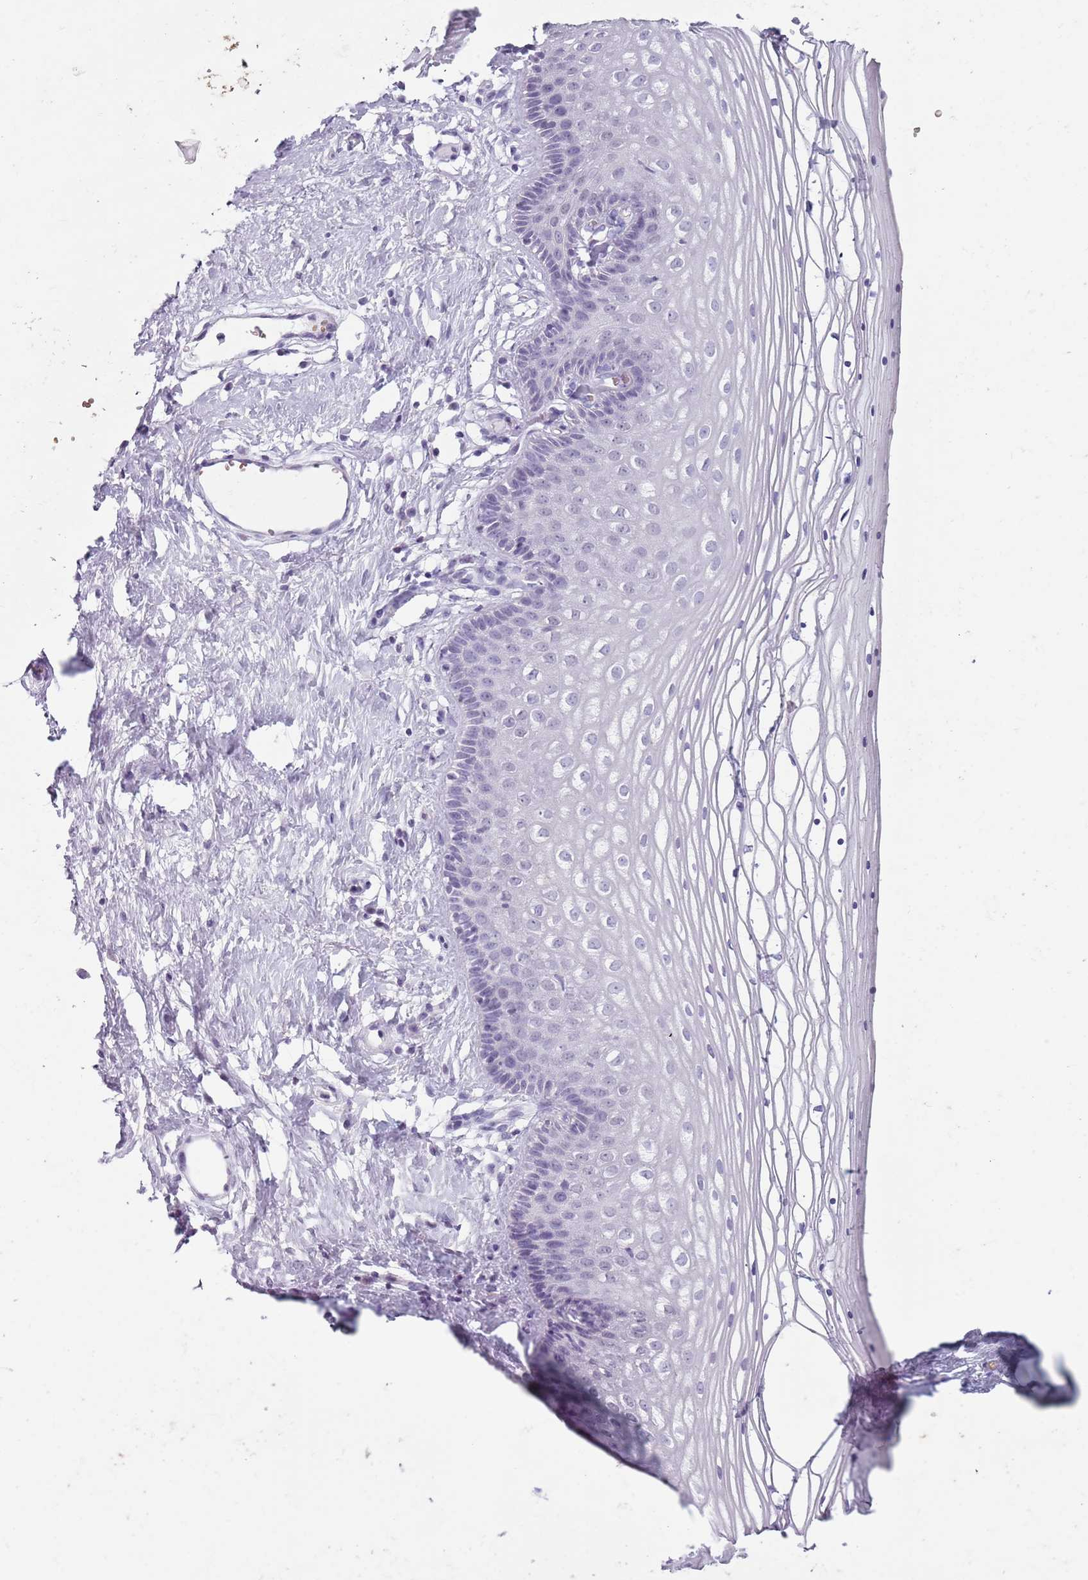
{"staining": {"intensity": "negative", "quantity": "none", "location": "none"}, "tissue": "vagina", "cell_type": "Squamous epithelial cells", "image_type": "normal", "snomed": [{"axis": "morphology", "description": "Normal tissue, NOS"}, {"axis": "topography", "description": "Vagina"}], "caption": "Squamous epithelial cells are negative for protein expression in benign human vagina. (Brightfield microscopy of DAB IHC at high magnification).", "gene": "SPESP1", "patient": {"sex": "female", "age": 46}}